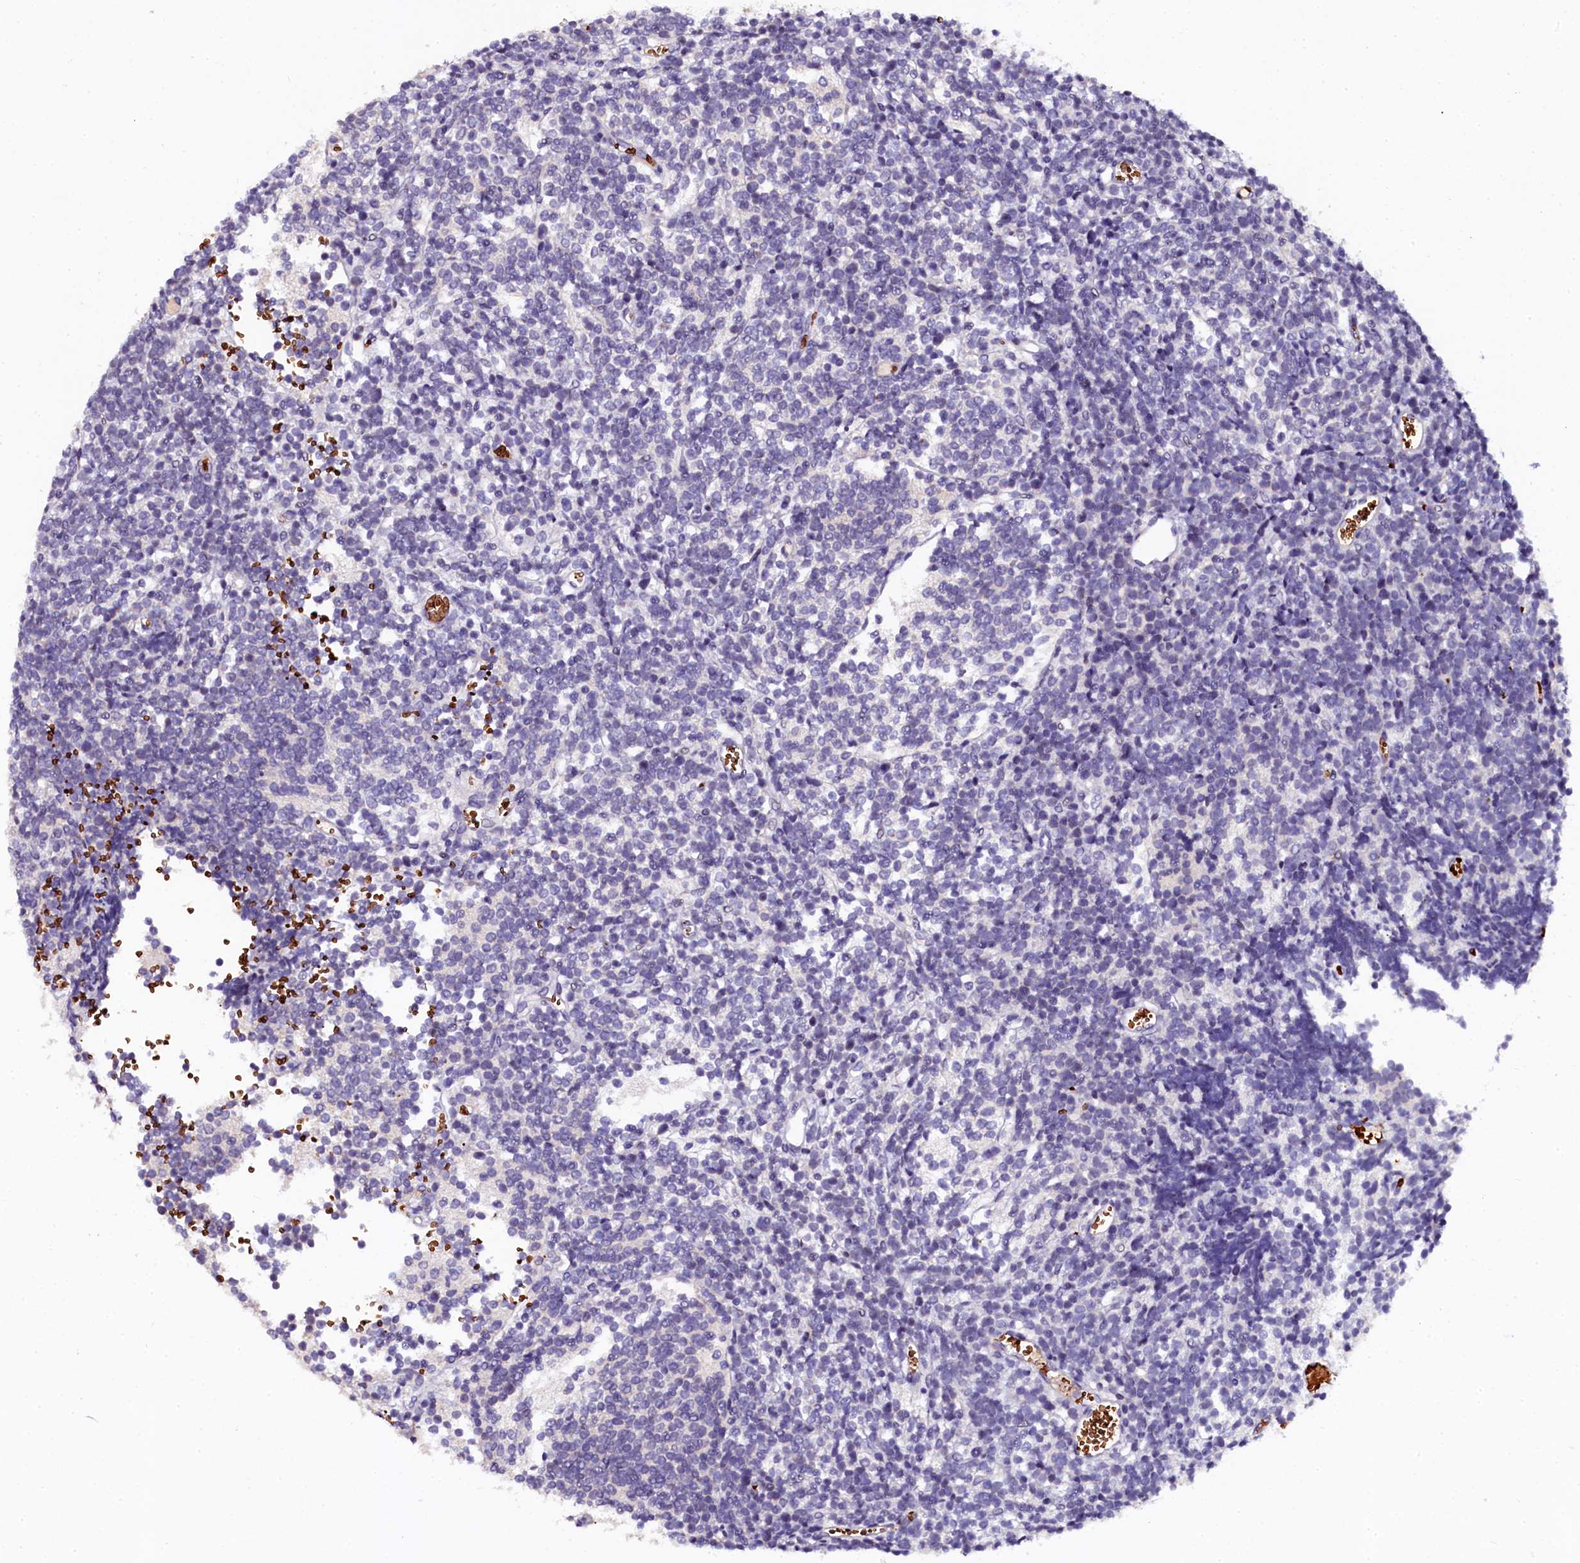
{"staining": {"intensity": "negative", "quantity": "none", "location": "none"}, "tissue": "glioma", "cell_type": "Tumor cells", "image_type": "cancer", "snomed": [{"axis": "morphology", "description": "Glioma, malignant, Low grade"}, {"axis": "topography", "description": "Brain"}], "caption": "There is no significant staining in tumor cells of low-grade glioma (malignant). Brightfield microscopy of immunohistochemistry (IHC) stained with DAB (3,3'-diaminobenzidine) (brown) and hematoxylin (blue), captured at high magnification.", "gene": "CTDSPL2", "patient": {"sex": "female", "age": 1}}